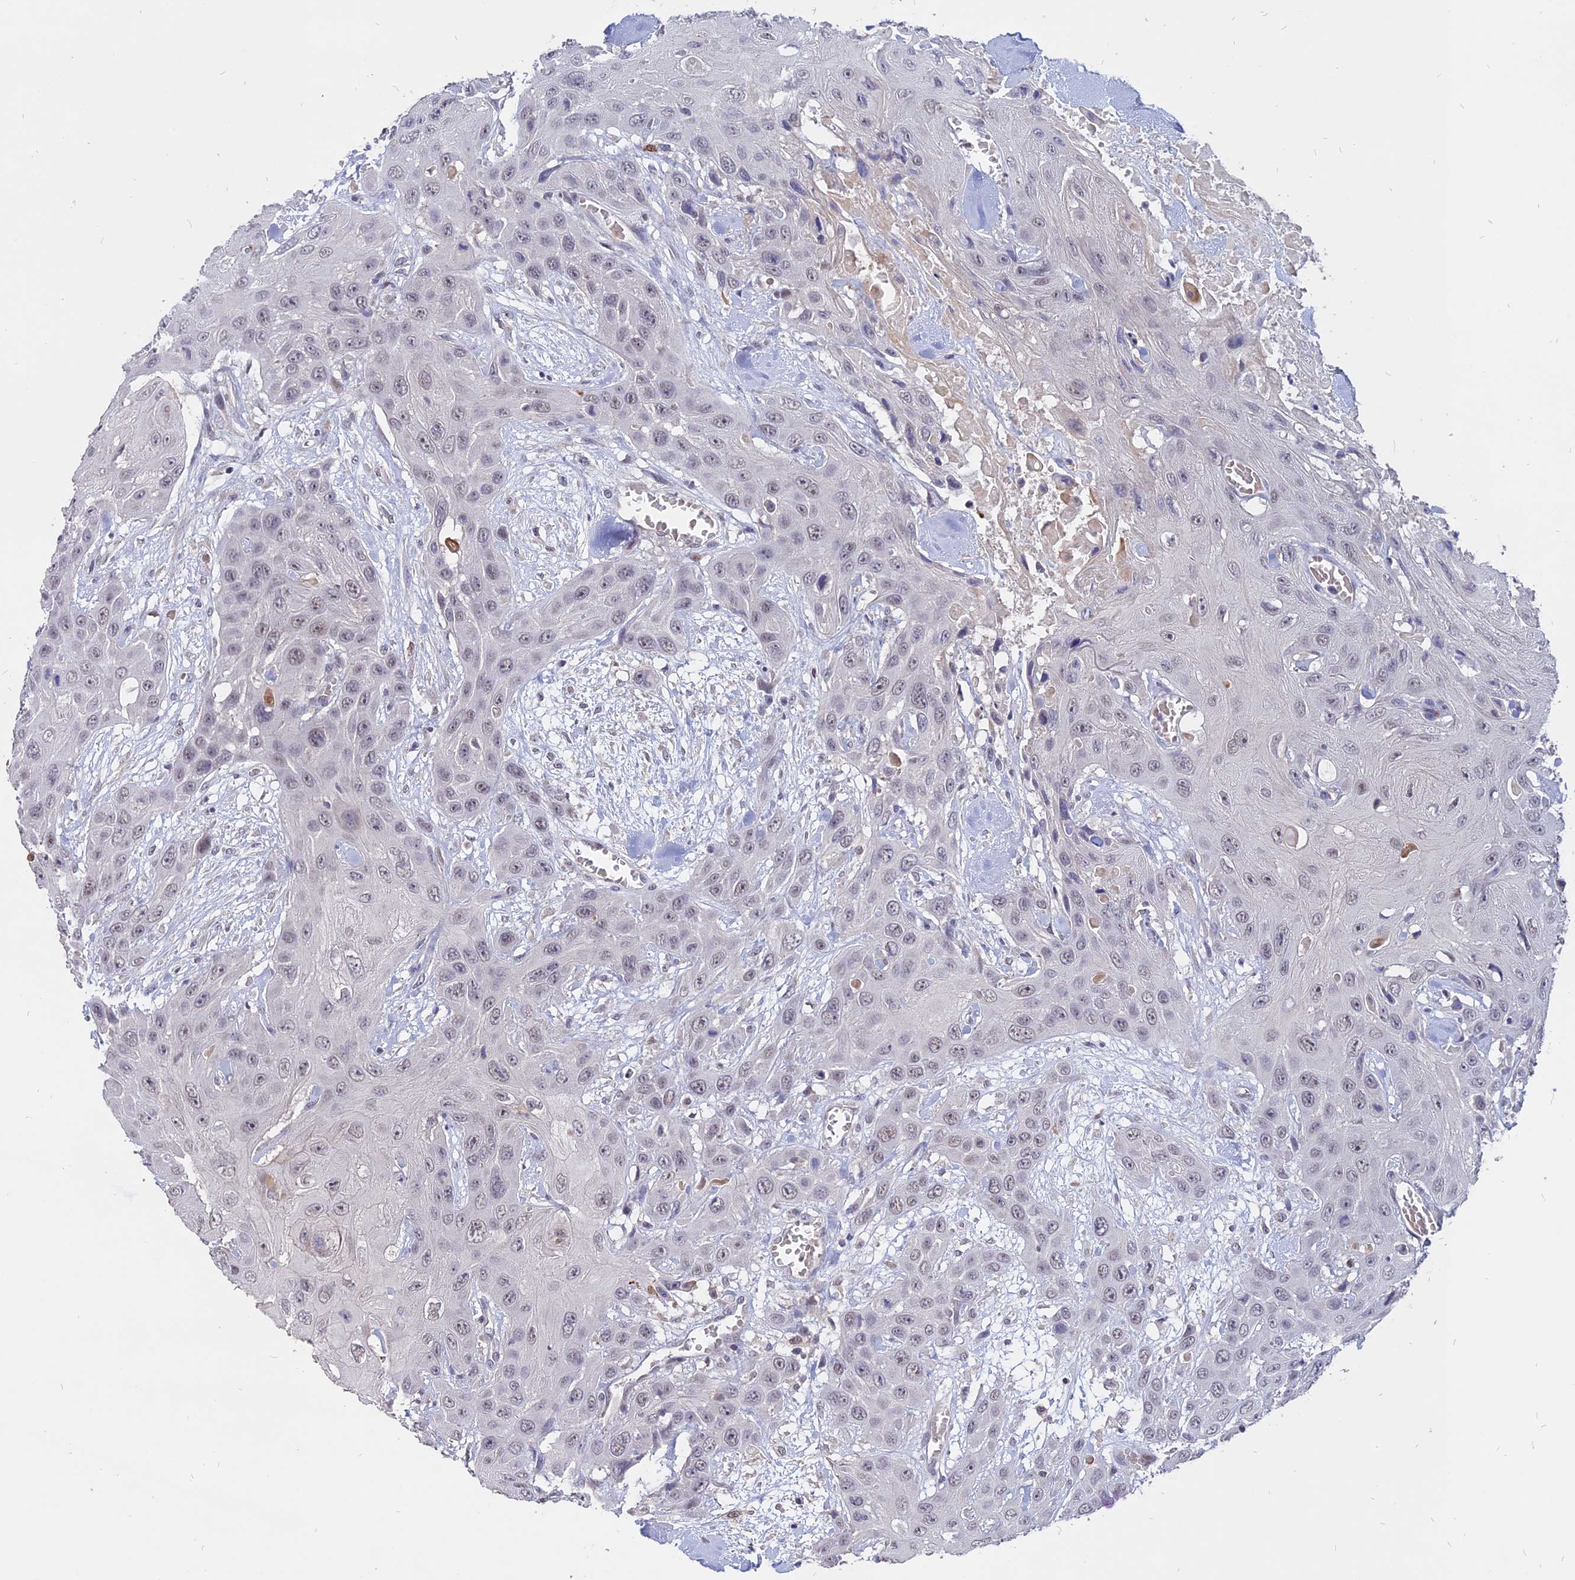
{"staining": {"intensity": "weak", "quantity": "25%-75%", "location": "nuclear"}, "tissue": "head and neck cancer", "cell_type": "Tumor cells", "image_type": "cancer", "snomed": [{"axis": "morphology", "description": "Squamous cell carcinoma, NOS"}, {"axis": "topography", "description": "Head-Neck"}], "caption": "A low amount of weak nuclear expression is appreciated in about 25%-75% of tumor cells in squamous cell carcinoma (head and neck) tissue.", "gene": "TMEM263", "patient": {"sex": "male", "age": 81}}